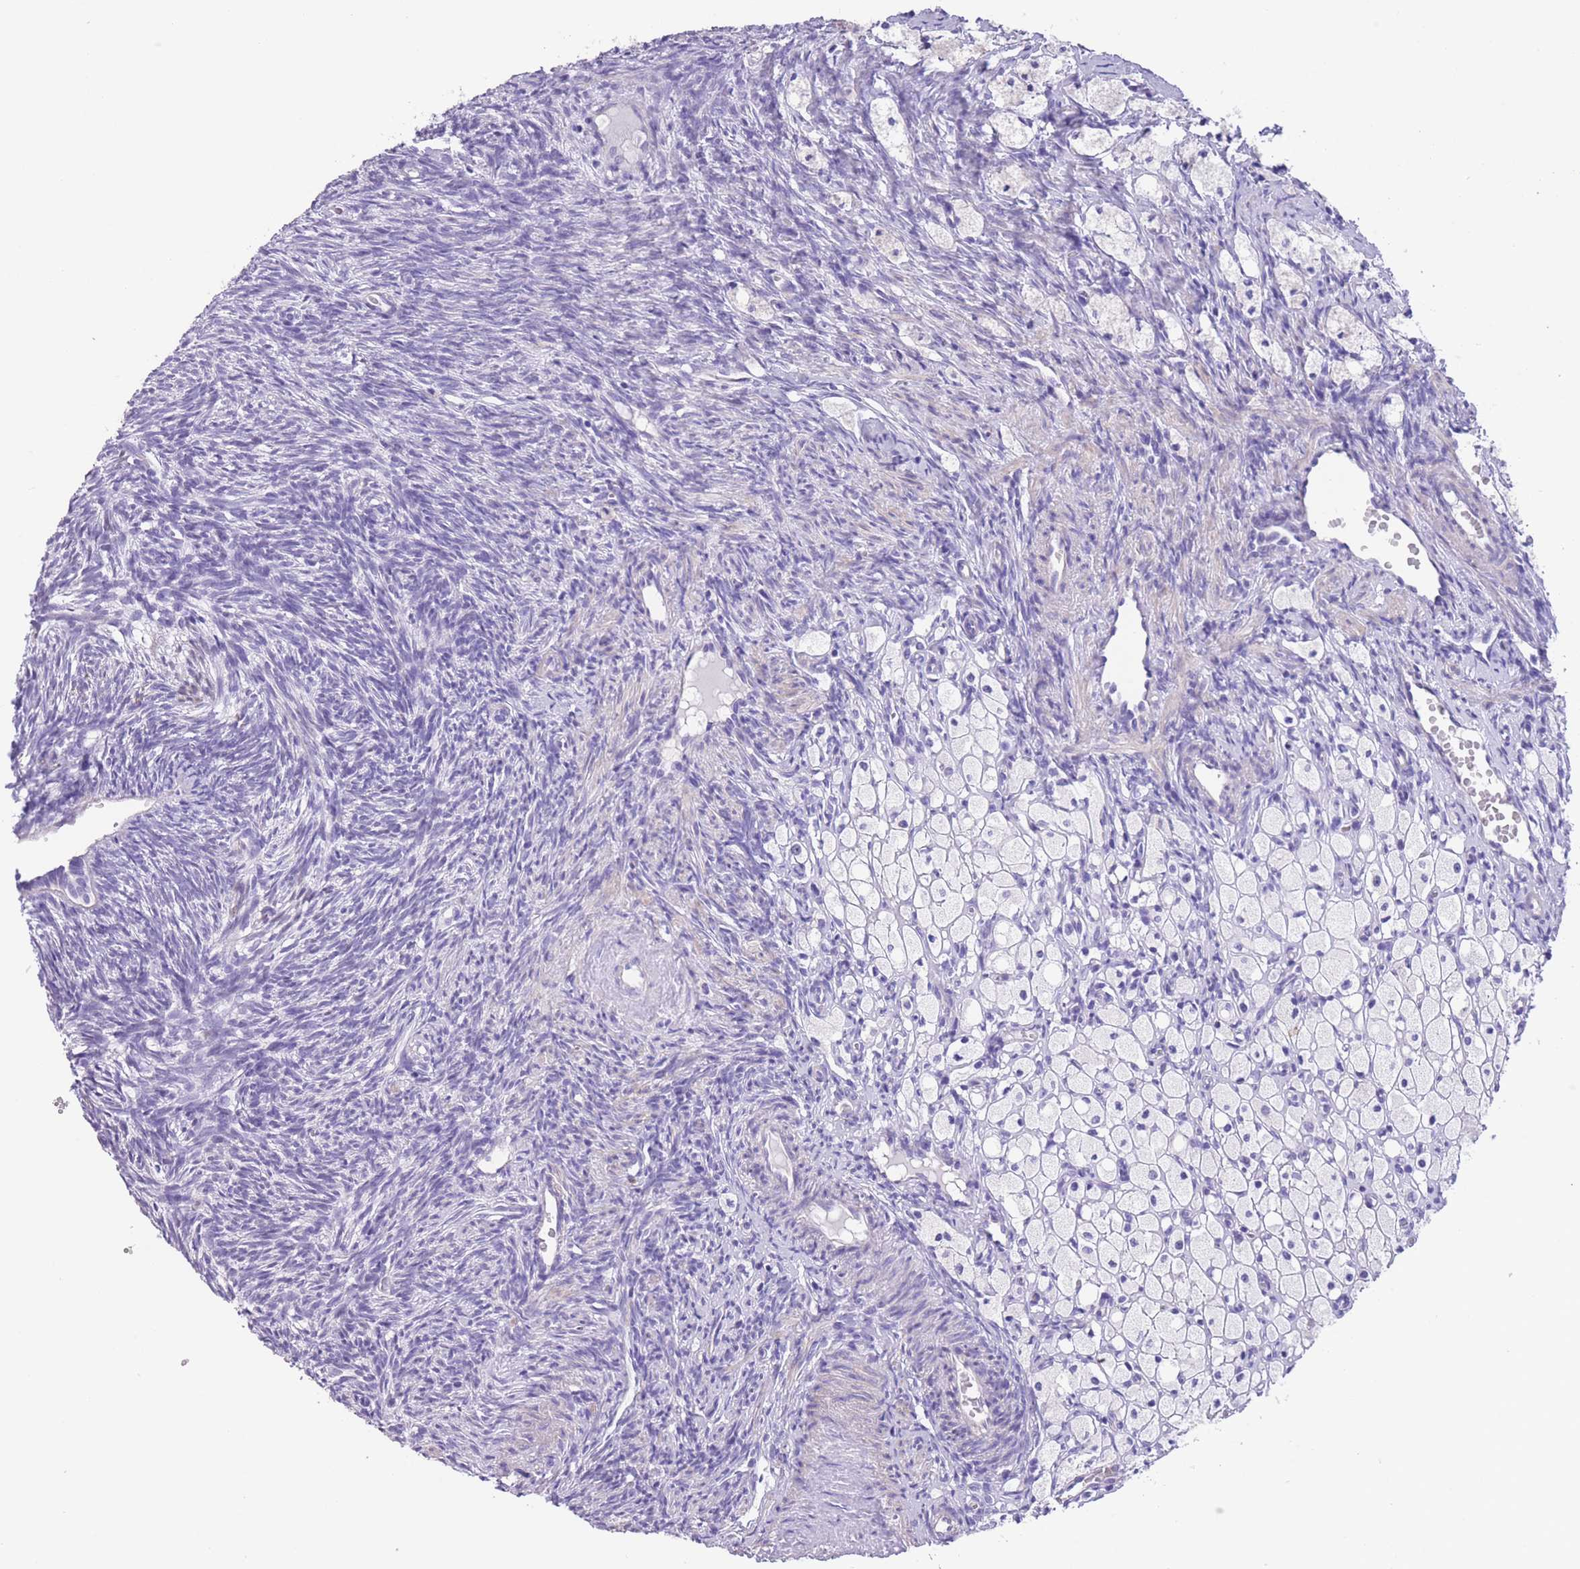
{"staining": {"intensity": "negative", "quantity": "none", "location": "none"}, "tissue": "ovary", "cell_type": "Follicle cells", "image_type": "normal", "snomed": [{"axis": "morphology", "description": "Normal tissue, NOS"}, {"axis": "topography", "description": "Ovary"}], "caption": "DAB immunohistochemical staining of unremarkable human ovary displays no significant positivity in follicle cells. The staining is performed using DAB (3,3'-diaminobenzidine) brown chromogen with nuclei counter-stained in using hematoxylin.", "gene": "RAI2", "patient": {"sex": "female", "age": 51}}